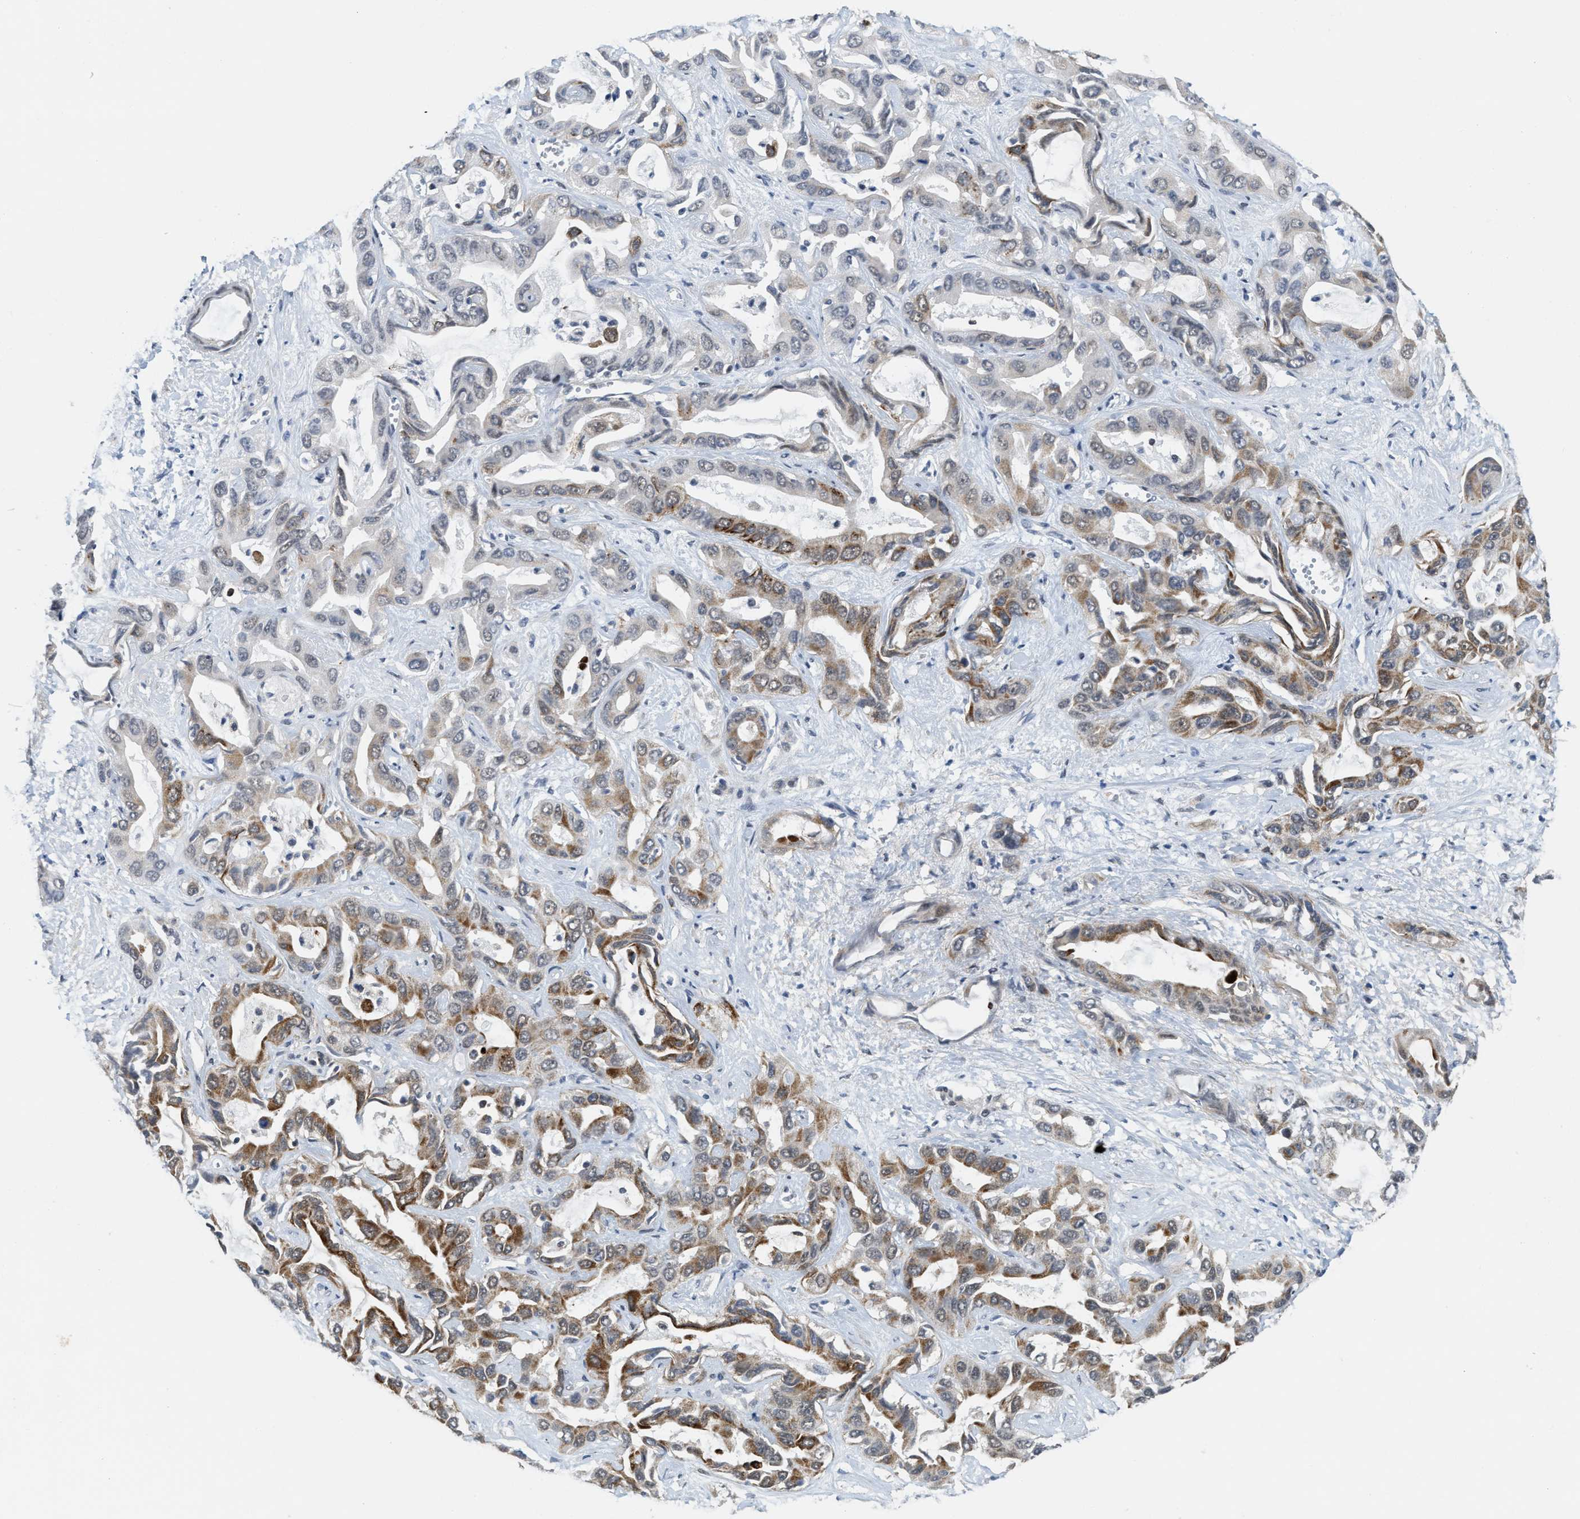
{"staining": {"intensity": "moderate", "quantity": "25%-75%", "location": "cytoplasmic/membranous"}, "tissue": "liver cancer", "cell_type": "Tumor cells", "image_type": "cancer", "snomed": [{"axis": "morphology", "description": "Cholangiocarcinoma"}, {"axis": "topography", "description": "Liver"}], "caption": "Immunohistochemical staining of liver cancer (cholangiocarcinoma) displays medium levels of moderate cytoplasmic/membranous staining in about 25%-75% of tumor cells.", "gene": "ZNF250", "patient": {"sex": "female", "age": 52}}